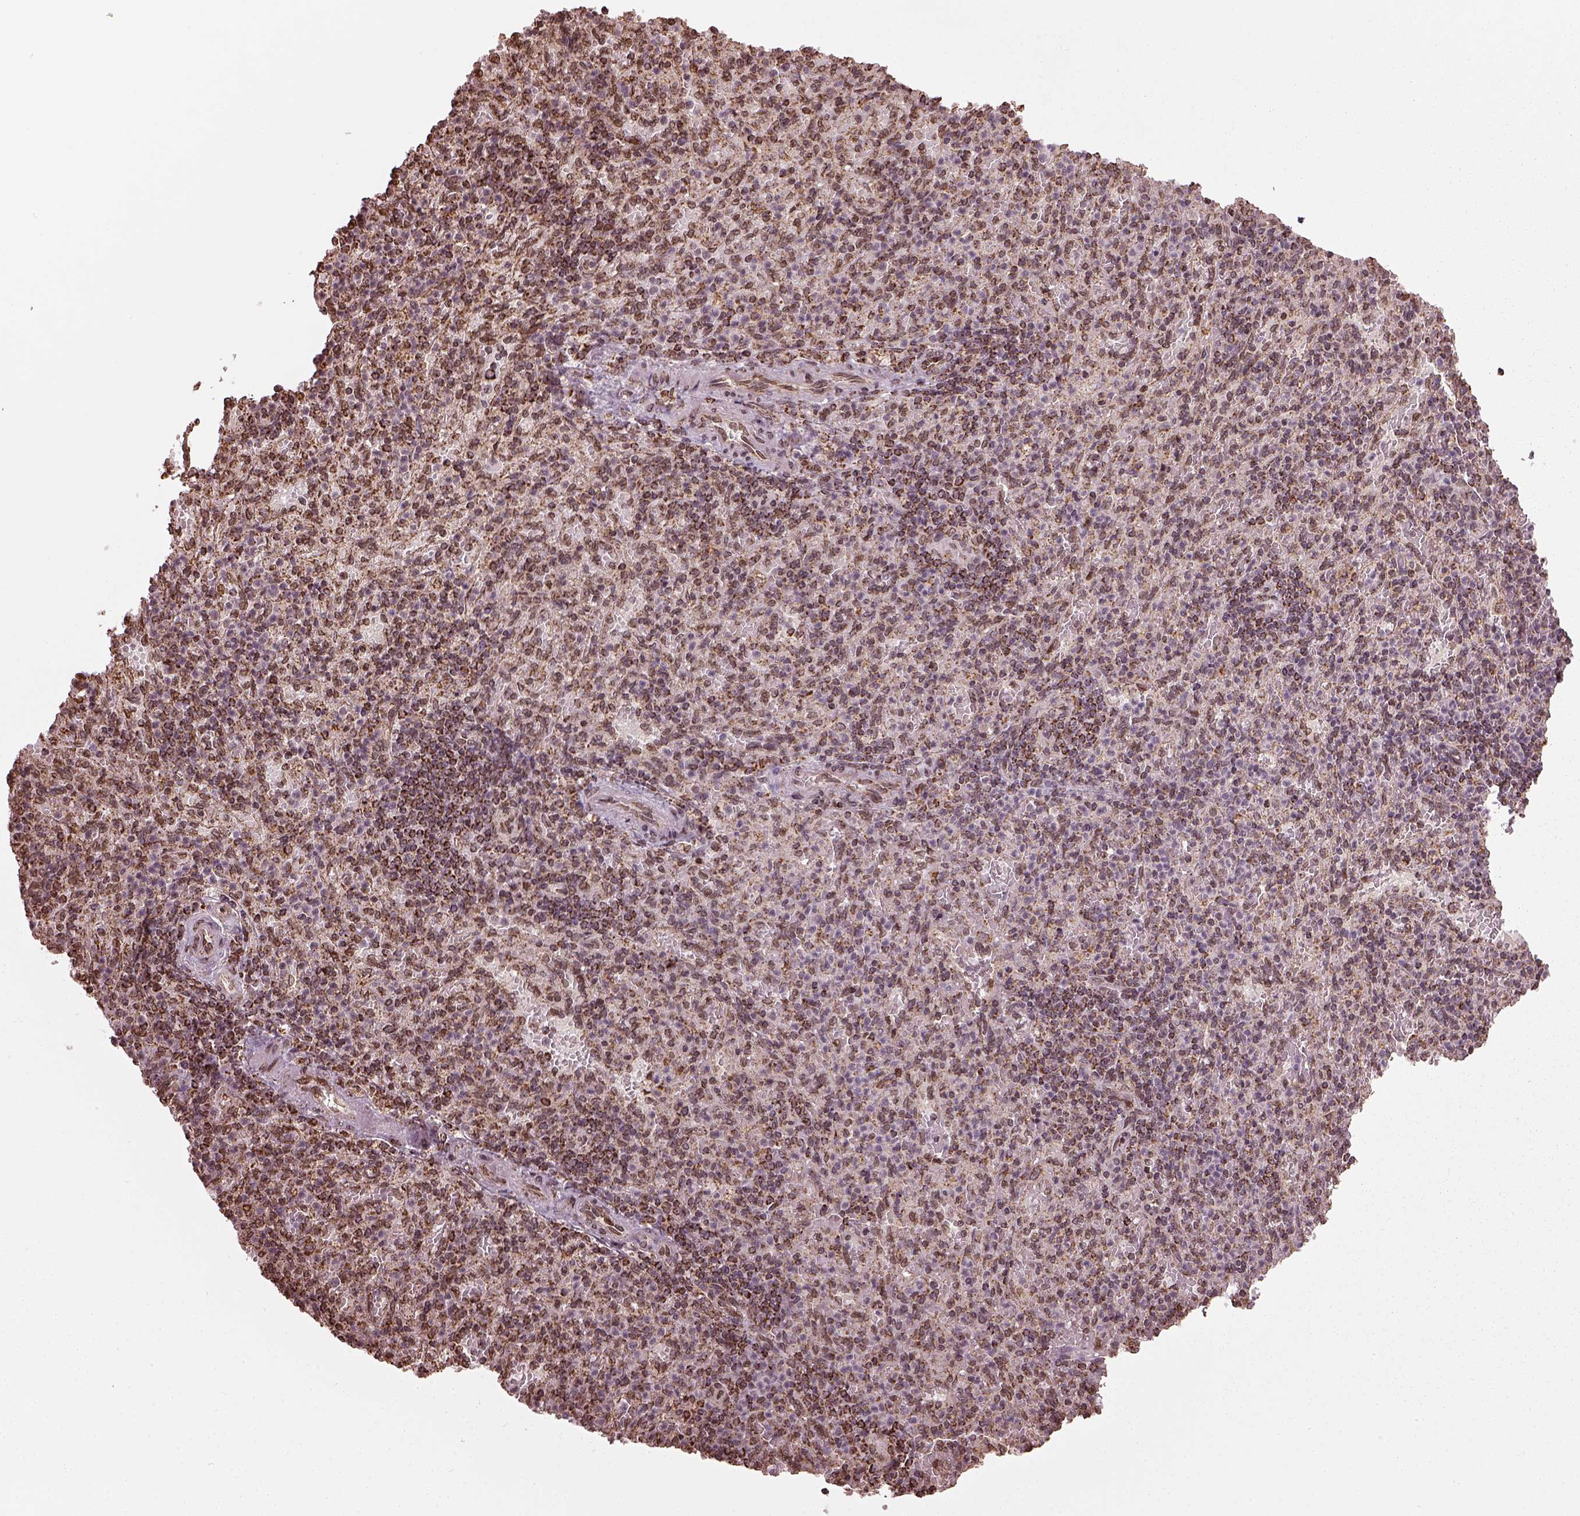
{"staining": {"intensity": "strong", "quantity": "25%-75%", "location": "cytoplasmic/membranous"}, "tissue": "spleen", "cell_type": "Cells in red pulp", "image_type": "normal", "snomed": [{"axis": "morphology", "description": "Normal tissue, NOS"}, {"axis": "topography", "description": "Spleen"}], "caption": "Immunohistochemical staining of benign human spleen reveals strong cytoplasmic/membranous protein expression in about 25%-75% of cells in red pulp.", "gene": "ACOT2", "patient": {"sex": "female", "age": 74}}